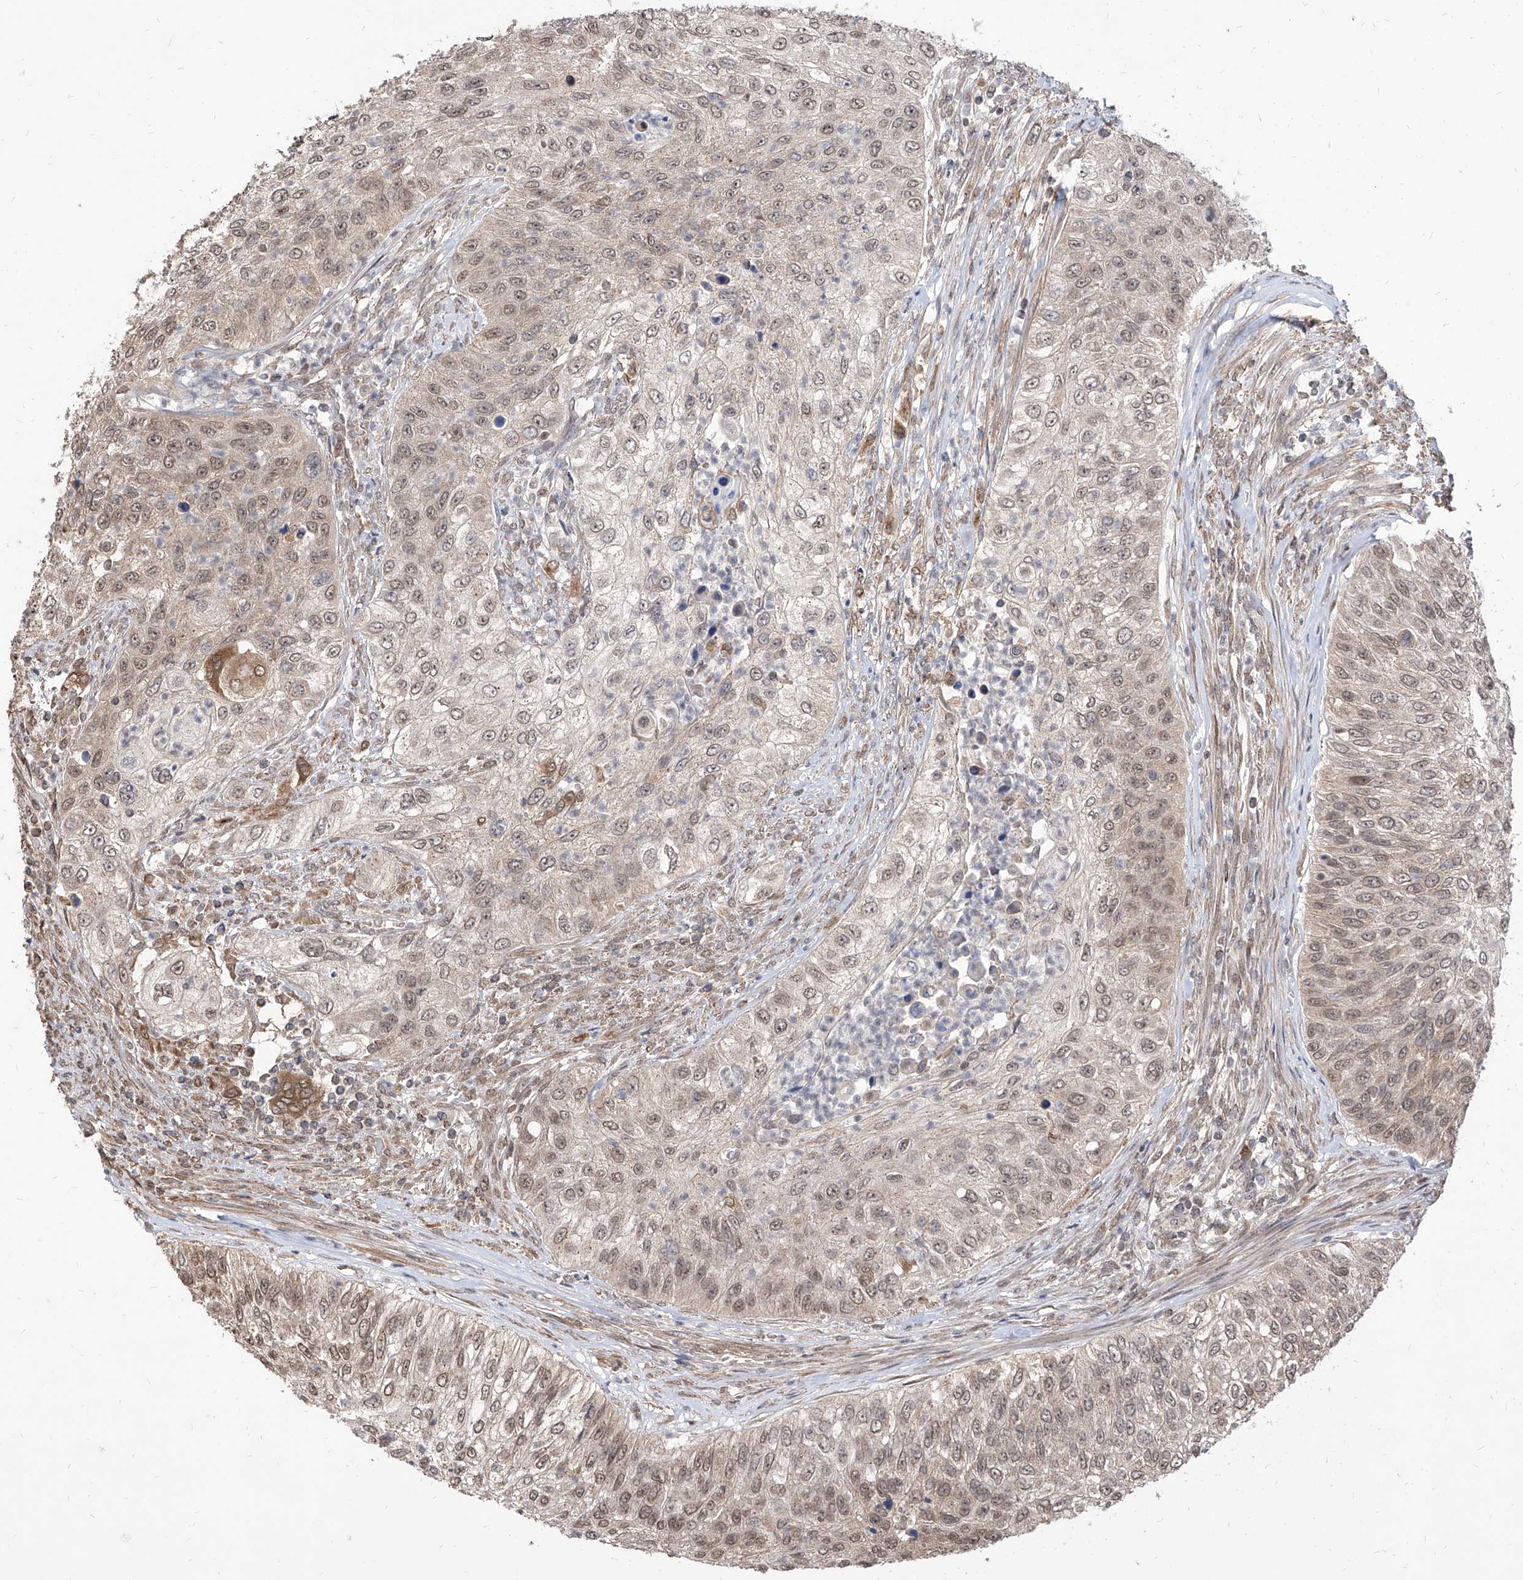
{"staining": {"intensity": "moderate", "quantity": ">75%", "location": "nuclear"}, "tissue": "urothelial cancer", "cell_type": "Tumor cells", "image_type": "cancer", "snomed": [{"axis": "morphology", "description": "Urothelial carcinoma, High grade"}, {"axis": "topography", "description": "Urinary bladder"}], "caption": "Protein staining displays moderate nuclear positivity in approximately >75% of tumor cells in high-grade urothelial carcinoma.", "gene": "C8orf82", "patient": {"sex": "female", "age": 60}}